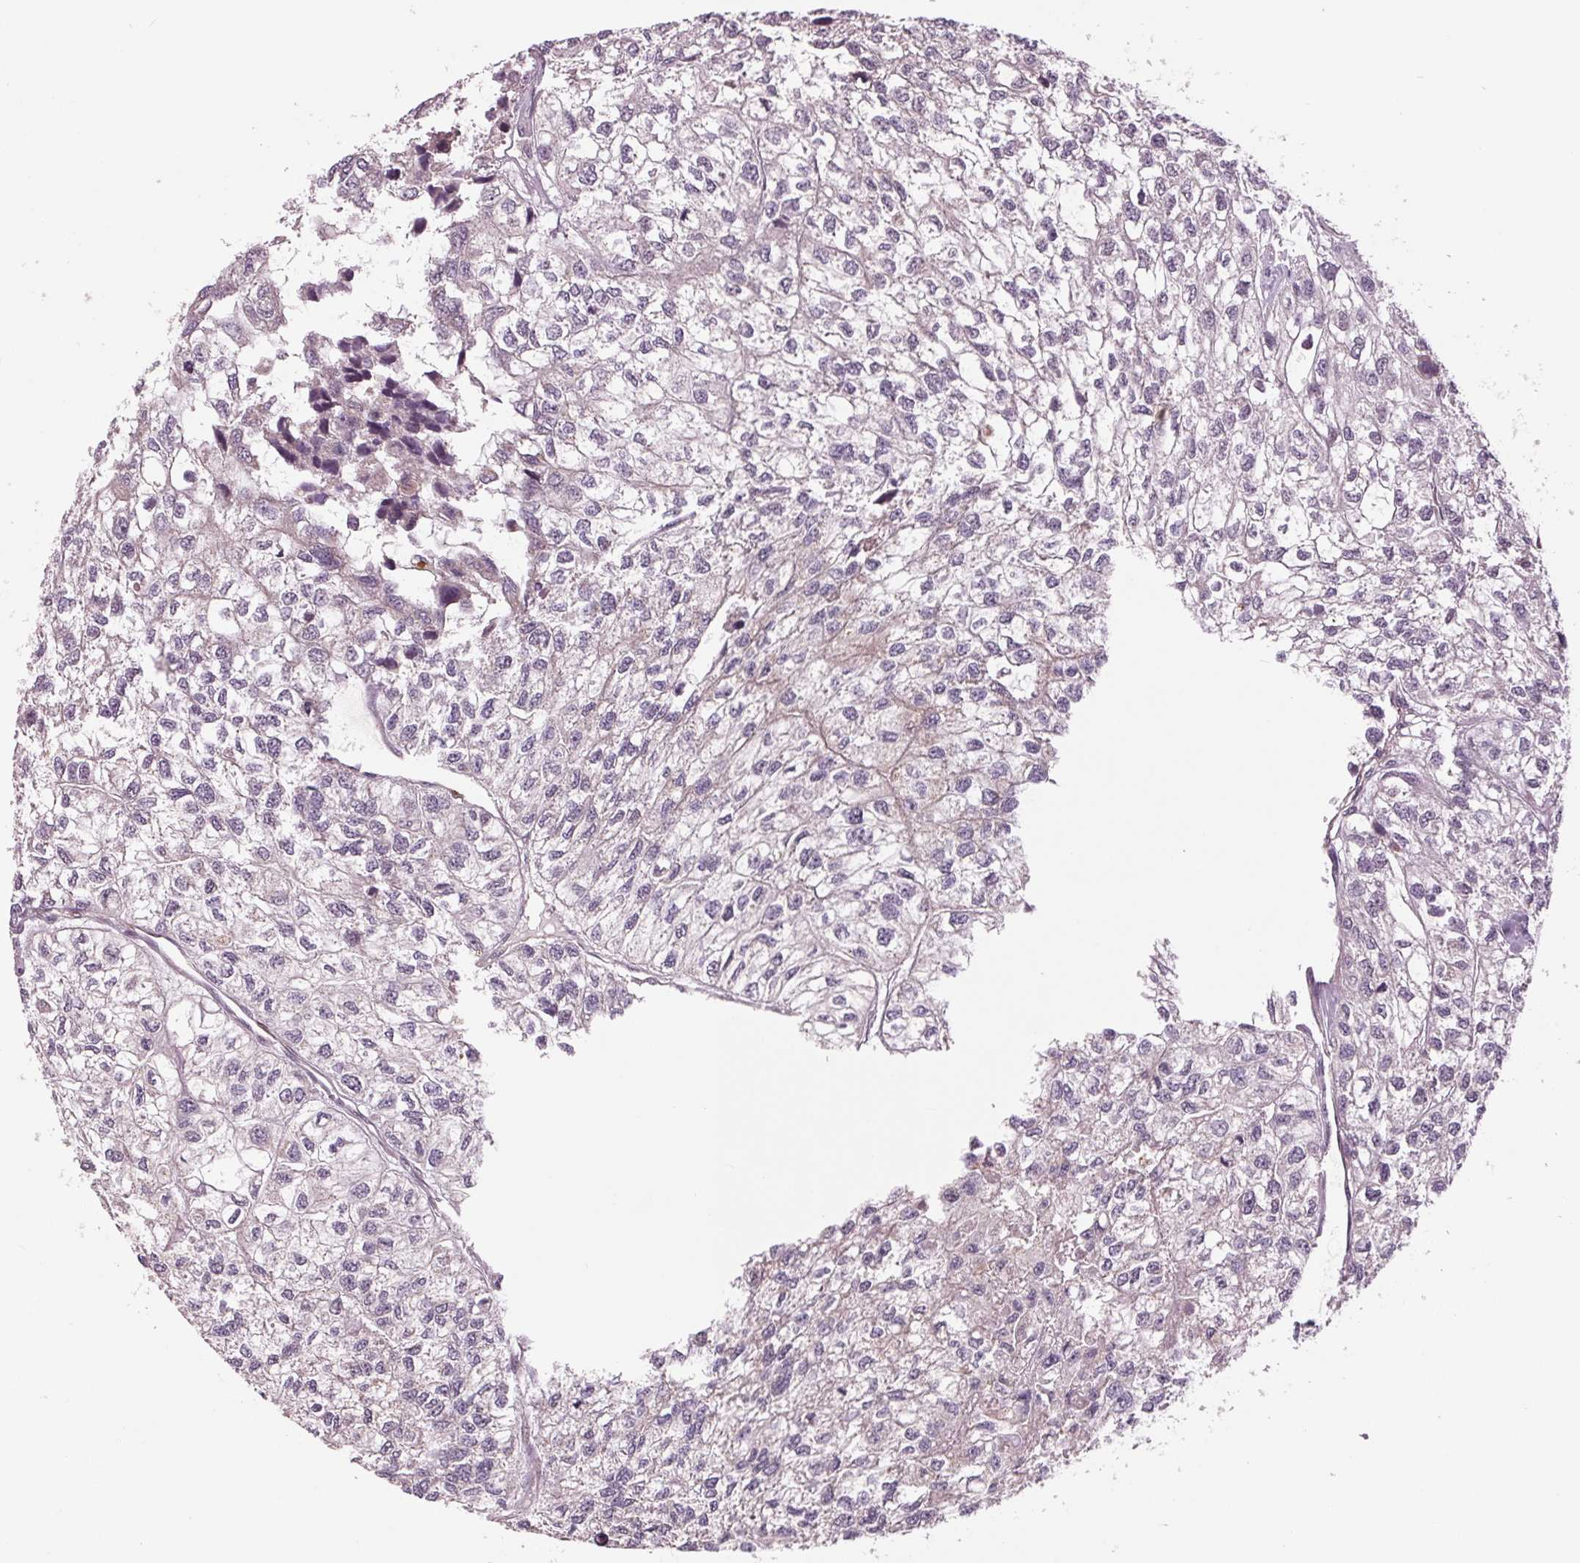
{"staining": {"intensity": "negative", "quantity": "none", "location": "none"}, "tissue": "renal cancer", "cell_type": "Tumor cells", "image_type": "cancer", "snomed": [{"axis": "morphology", "description": "Adenocarcinoma, NOS"}, {"axis": "topography", "description": "Kidney"}], "caption": "Adenocarcinoma (renal) stained for a protein using immunohistochemistry (IHC) shows no staining tumor cells.", "gene": "MAPK8", "patient": {"sex": "male", "age": 56}}